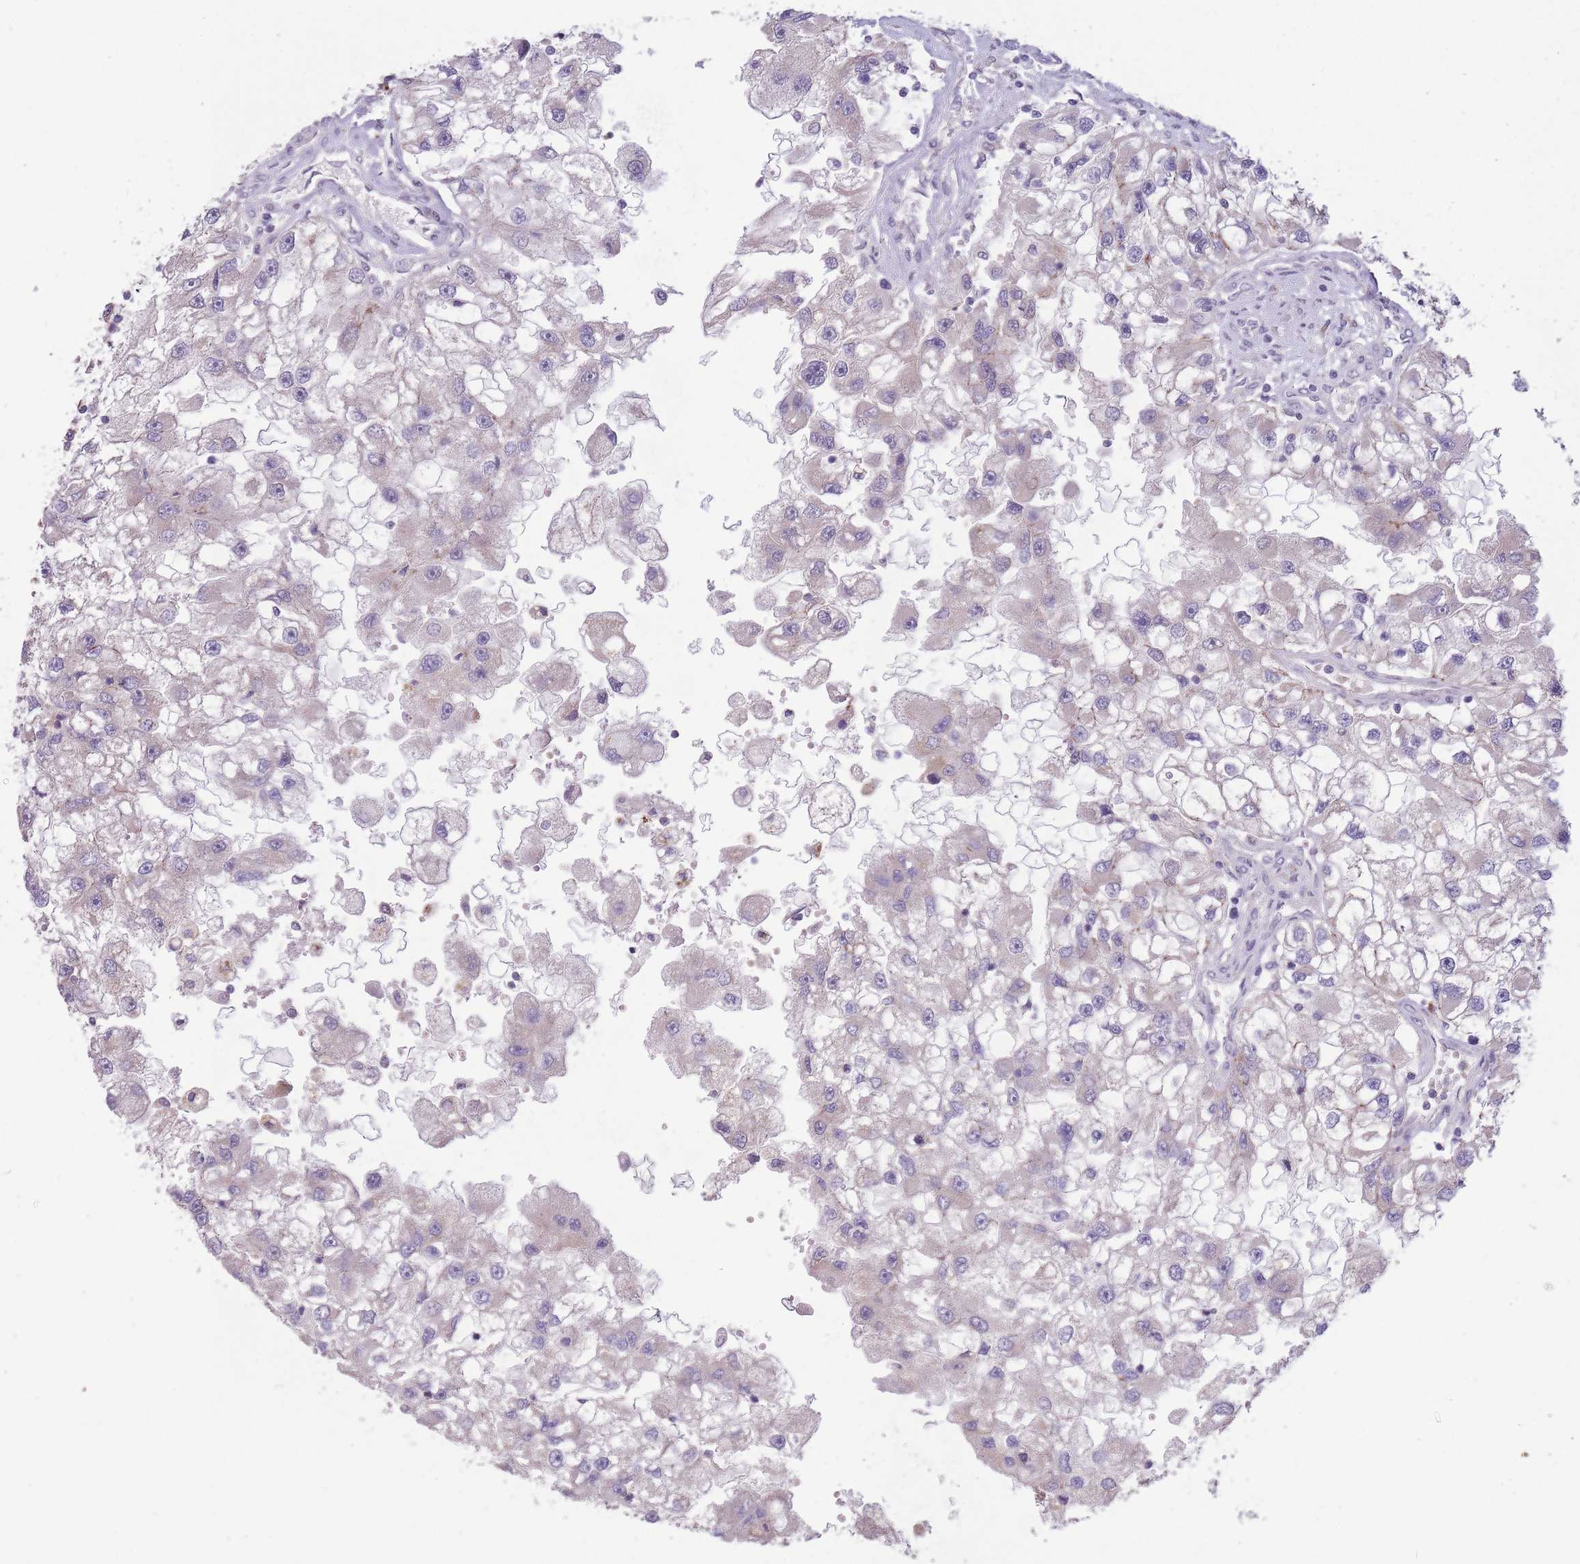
{"staining": {"intensity": "negative", "quantity": "none", "location": "none"}, "tissue": "renal cancer", "cell_type": "Tumor cells", "image_type": "cancer", "snomed": [{"axis": "morphology", "description": "Adenocarcinoma, NOS"}, {"axis": "topography", "description": "Kidney"}], "caption": "This is an IHC image of renal adenocarcinoma. There is no expression in tumor cells.", "gene": "TRIM61", "patient": {"sex": "male", "age": 63}}